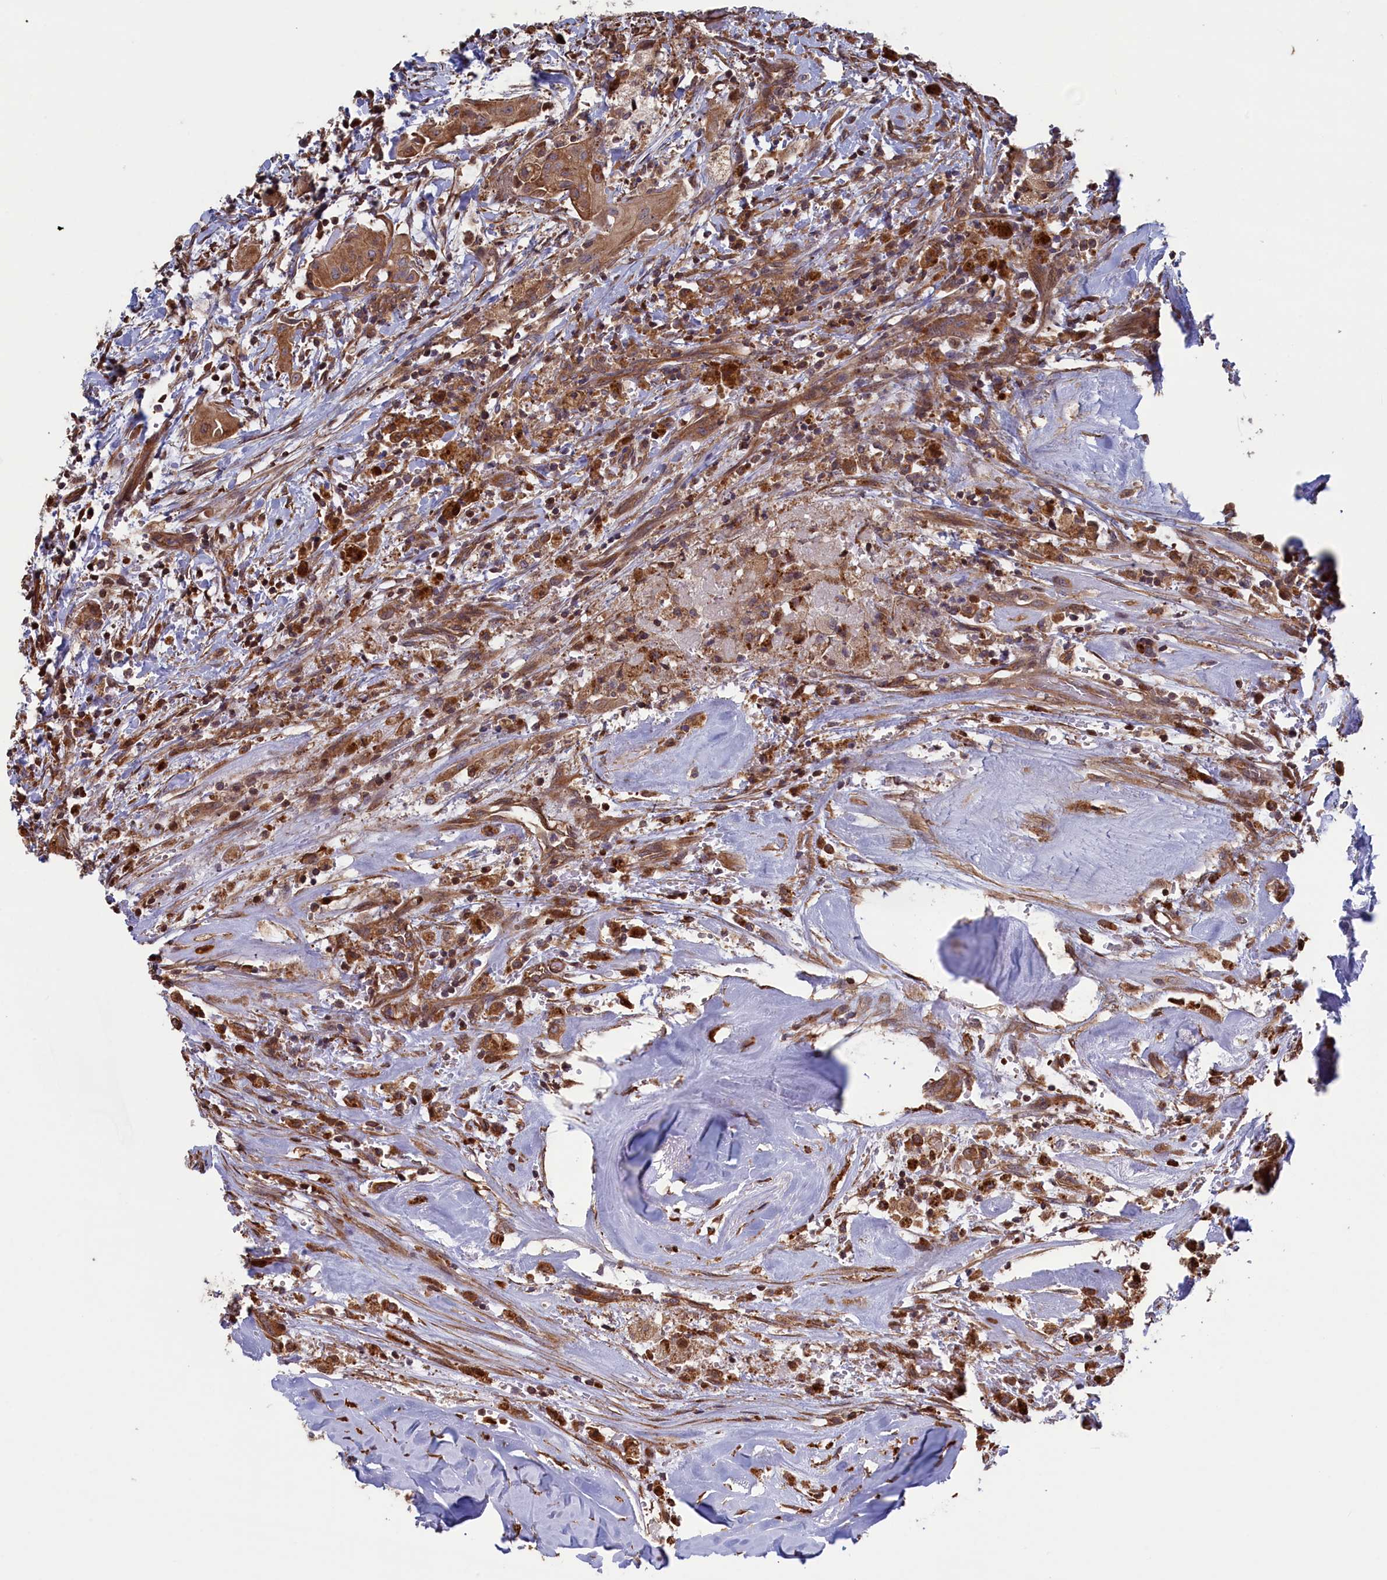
{"staining": {"intensity": "moderate", "quantity": ">75%", "location": "cytoplasmic/membranous"}, "tissue": "thyroid cancer", "cell_type": "Tumor cells", "image_type": "cancer", "snomed": [{"axis": "morphology", "description": "Papillary adenocarcinoma, NOS"}, {"axis": "topography", "description": "Thyroid gland"}], "caption": "A histopathology image of human thyroid cancer stained for a protein displays moderate cytoplasmic/membranous brown staining in tumor cells.", "gene": "RILPL1", "patient": {"sex": "female", "age": 59}}